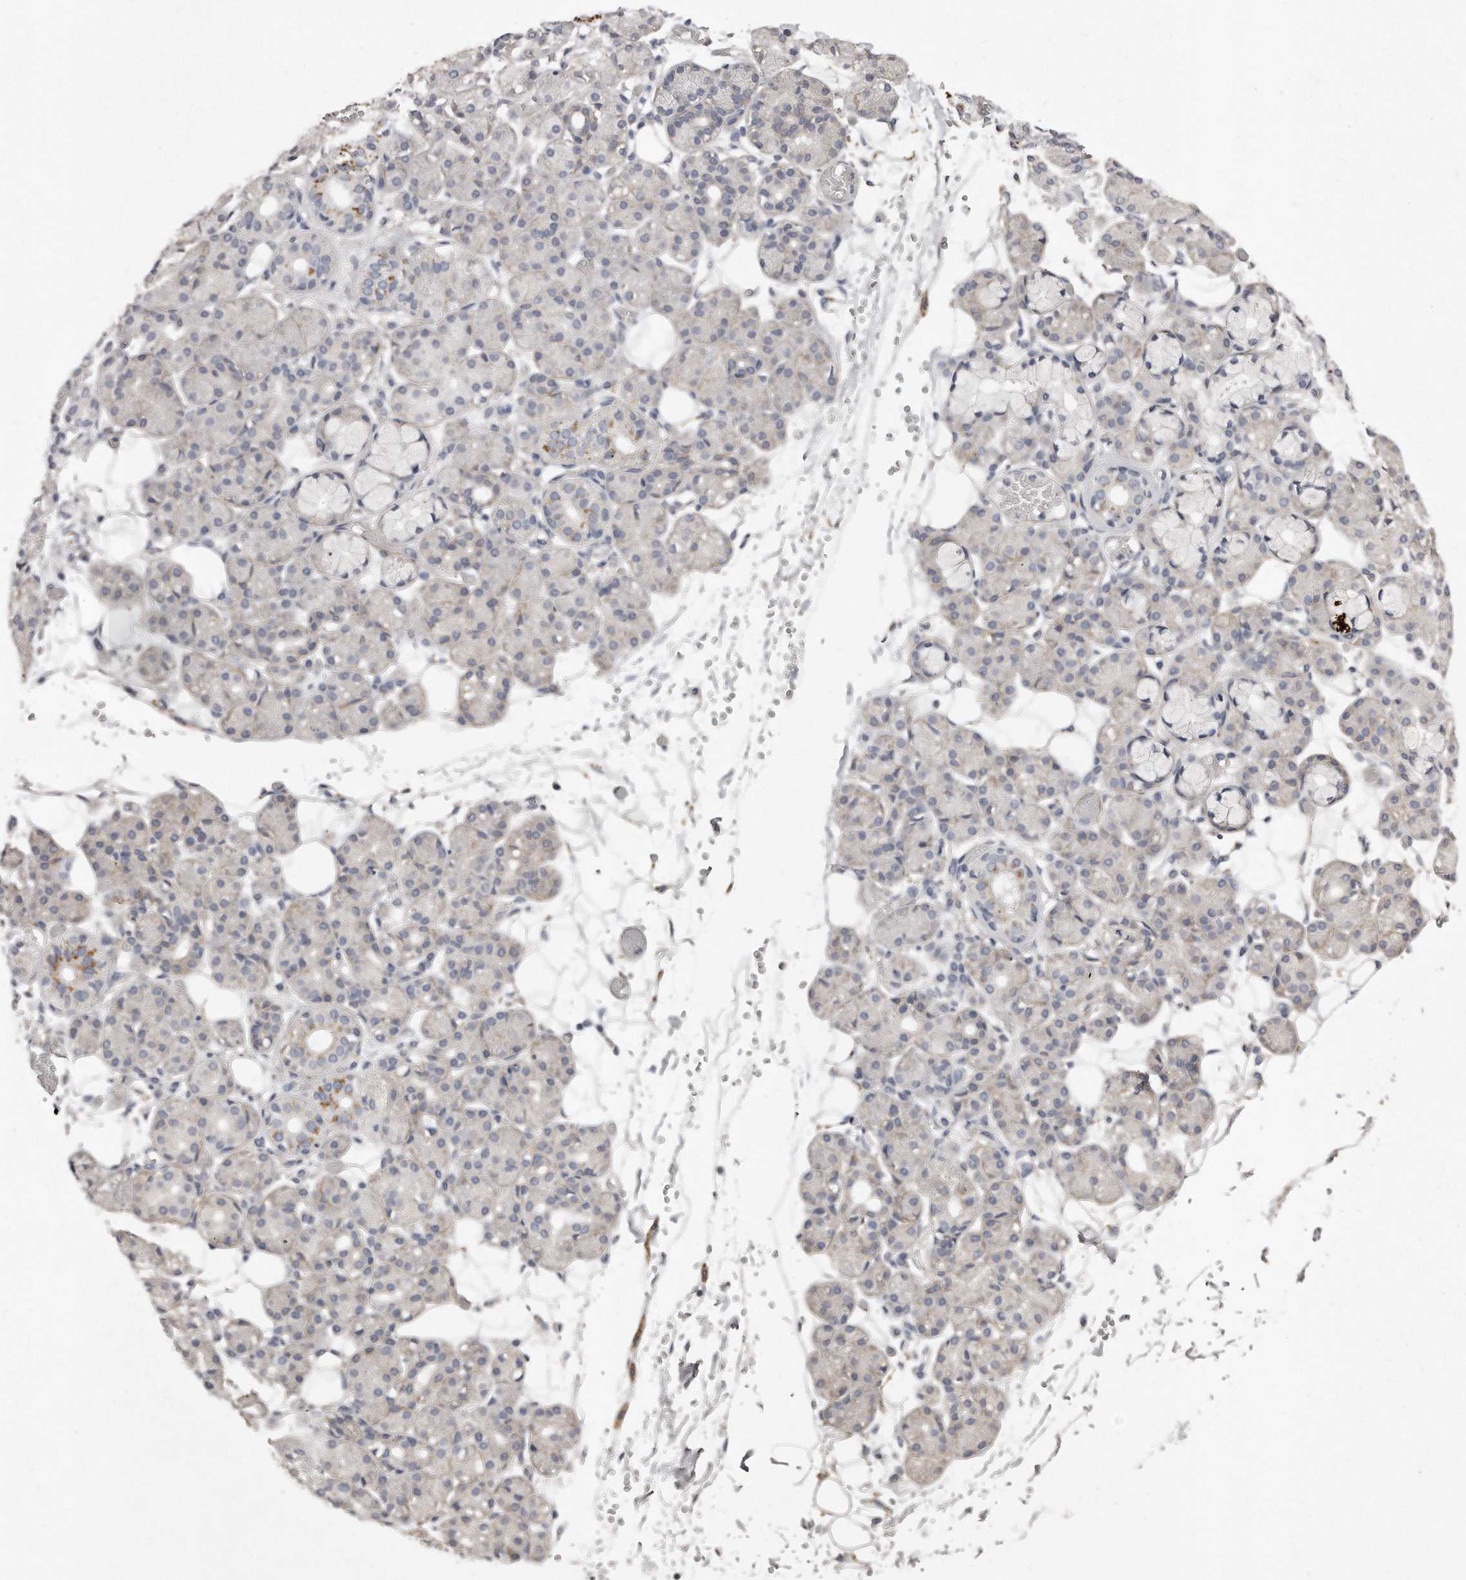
{"staining": {"intensity": "moderate", "quantity": "<25%", "location": "cytoplasmic/membranous"}, "tissue": "salivary gland", "cell_type": "Glandular cells", "image_type": "normal", "snomed": [{"axis": "morphology", "description": "Normal tissue, NOS"}, {"axis": "topography", "description": "Salivary gland"}], "caption": "Immunohistochemical staining of normal salivary gland reveals <25% levels of moderate cytoplasmic/membranous protein staining in about <25% of glandular cells.", "gene": "LMOD1", "patient": {"sex": "male", "age": 63}}